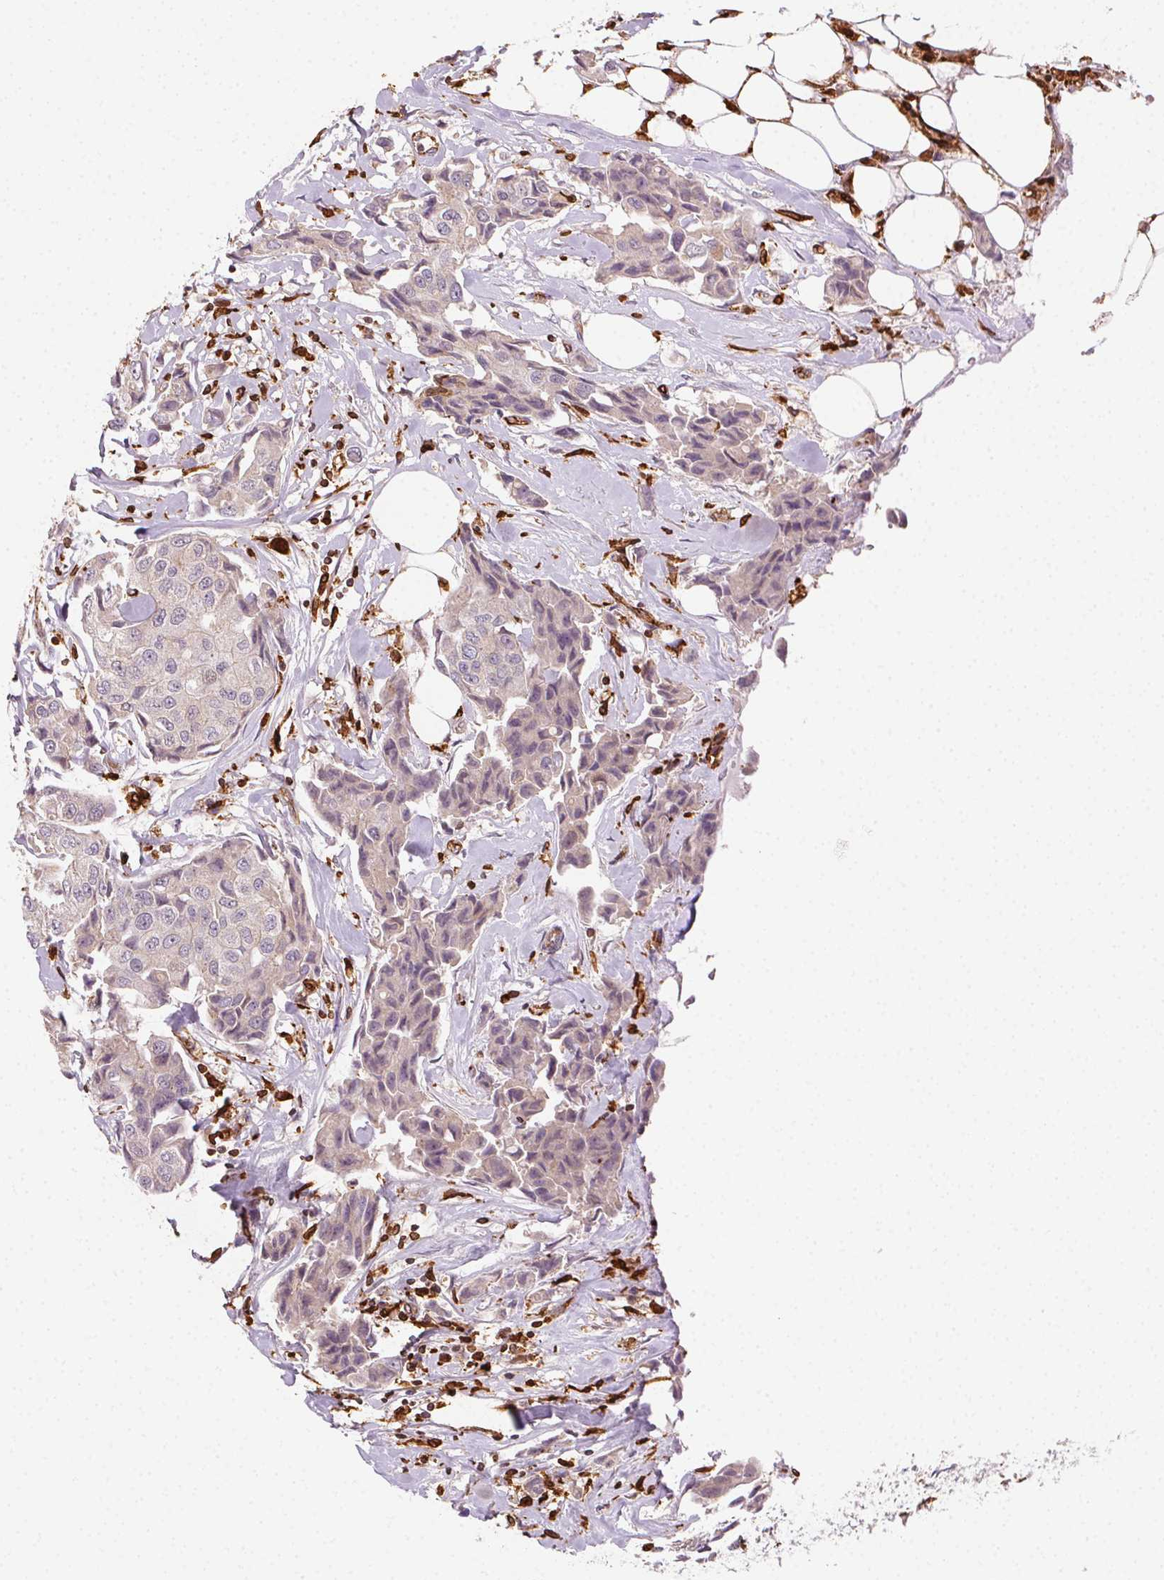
{"staining": {"intensity": "negative", "quantity": "none", "location": "none"}, "tissue": "breast cancer", "cell_type": "Tumor cells", "image_type": "cancer", "snomed": [{"axis": "morphology", "description": "Duct carcinoma"}, {"axis": "topography", "description": "Breast"}, {"axis": "topography", "description": "Lymph node"}], "caption": "Tumor cells are negative for brown protein staining in breast cancer (intraductal carcinoma). (Immunohistochemistry (ihc), brightfield microscopy, high magnification).", "gene": "RNASET2", "patient": {"sex": "female", "age": 80}}